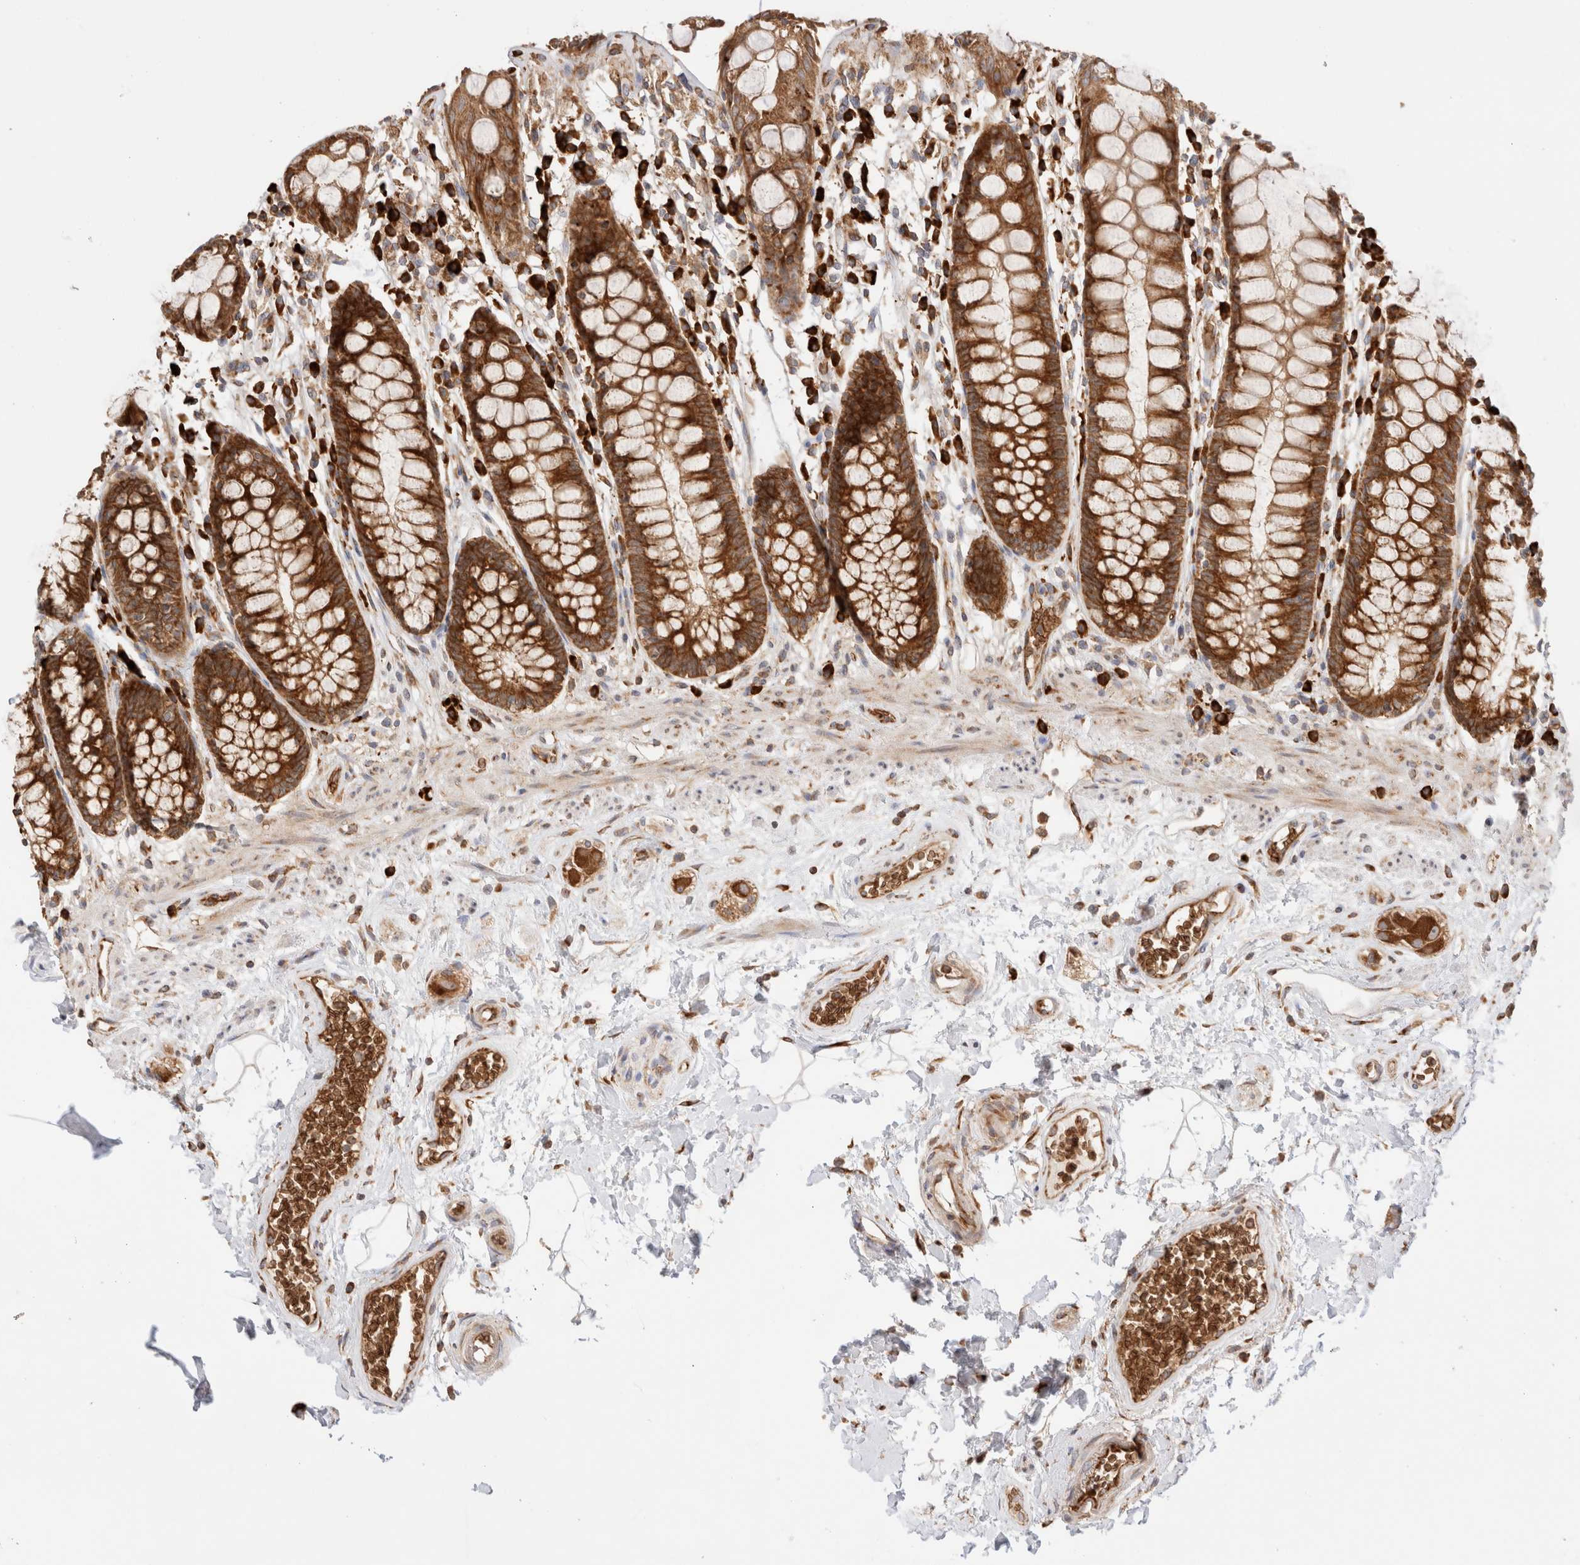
{"staining": {"intensity": "strong", "quantity": ">75%", "location": "cytoplasmic/membranous"}, "tissue": "rectum", "cell_type": "Glandular cells", "image_type": "normal", "snomed": [{"axis": "morphology", "description": "Normal tissue, NOS"}, {"axis": "topography", "description": "Rectum"}], "caption": "Immunohistochemical staining of benign rectum shows >75% levels of strong cytoplasmic/membranous protein staining in about >75% of glandular cells.", "gene": "UTS2B", "patient": {"sex": "male", "age": 64}}